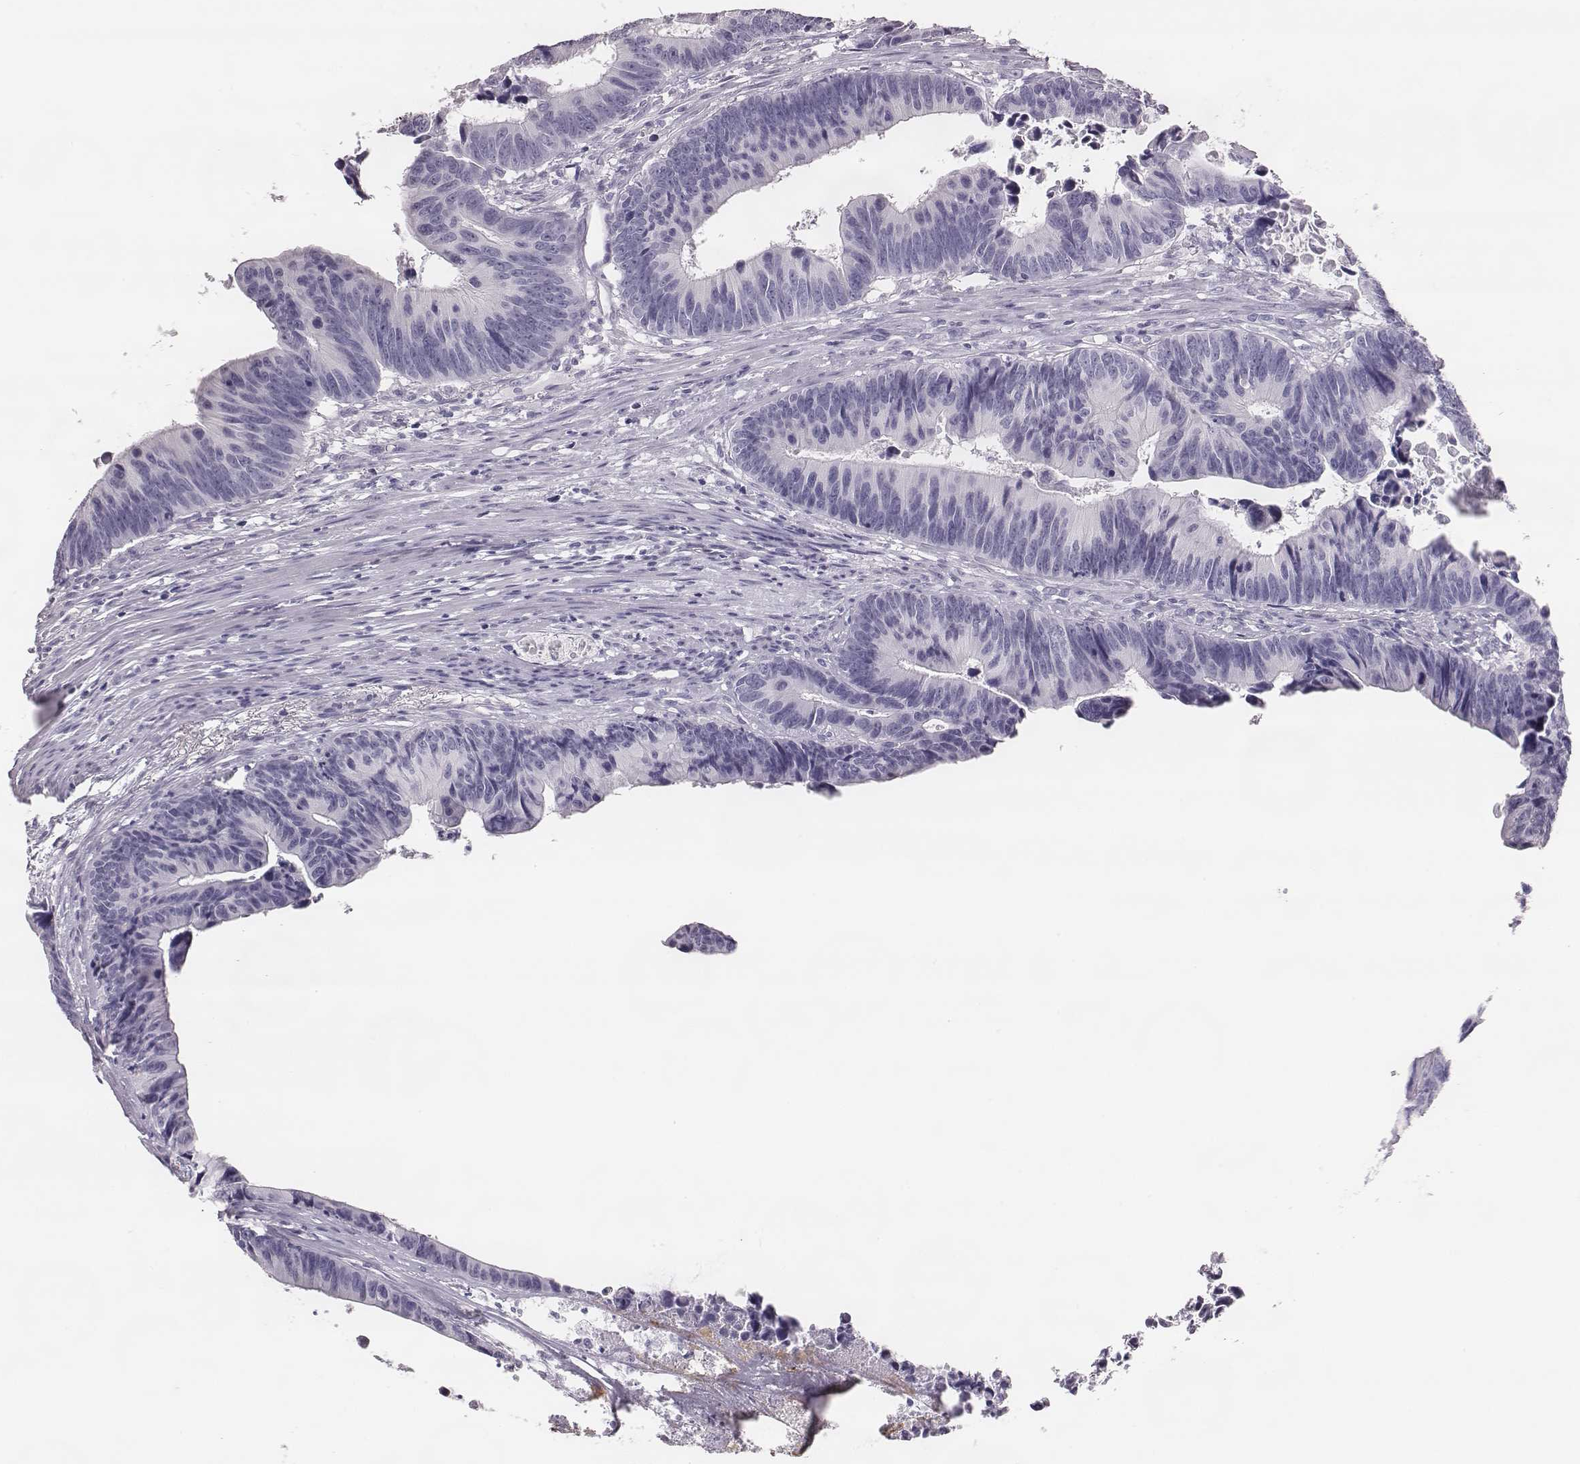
{"staining": {"intensity": "negative", "quantity": "none", "location": "none"}, "tissue": "colorectal cancer", "cell_type": "Tumor cells", "image_type": "cancer", "snomed": [{"axis": "morphology", "description": "Adenocarcinoma, NOS"}, {"axis": "topography", "description": "Colon"}], "caption": "Tumor cells are negative for protein expression in human colorectal adenocarcinoma.", "gene": "H1-6", "patient": {"sex": "female", "age": 87}}